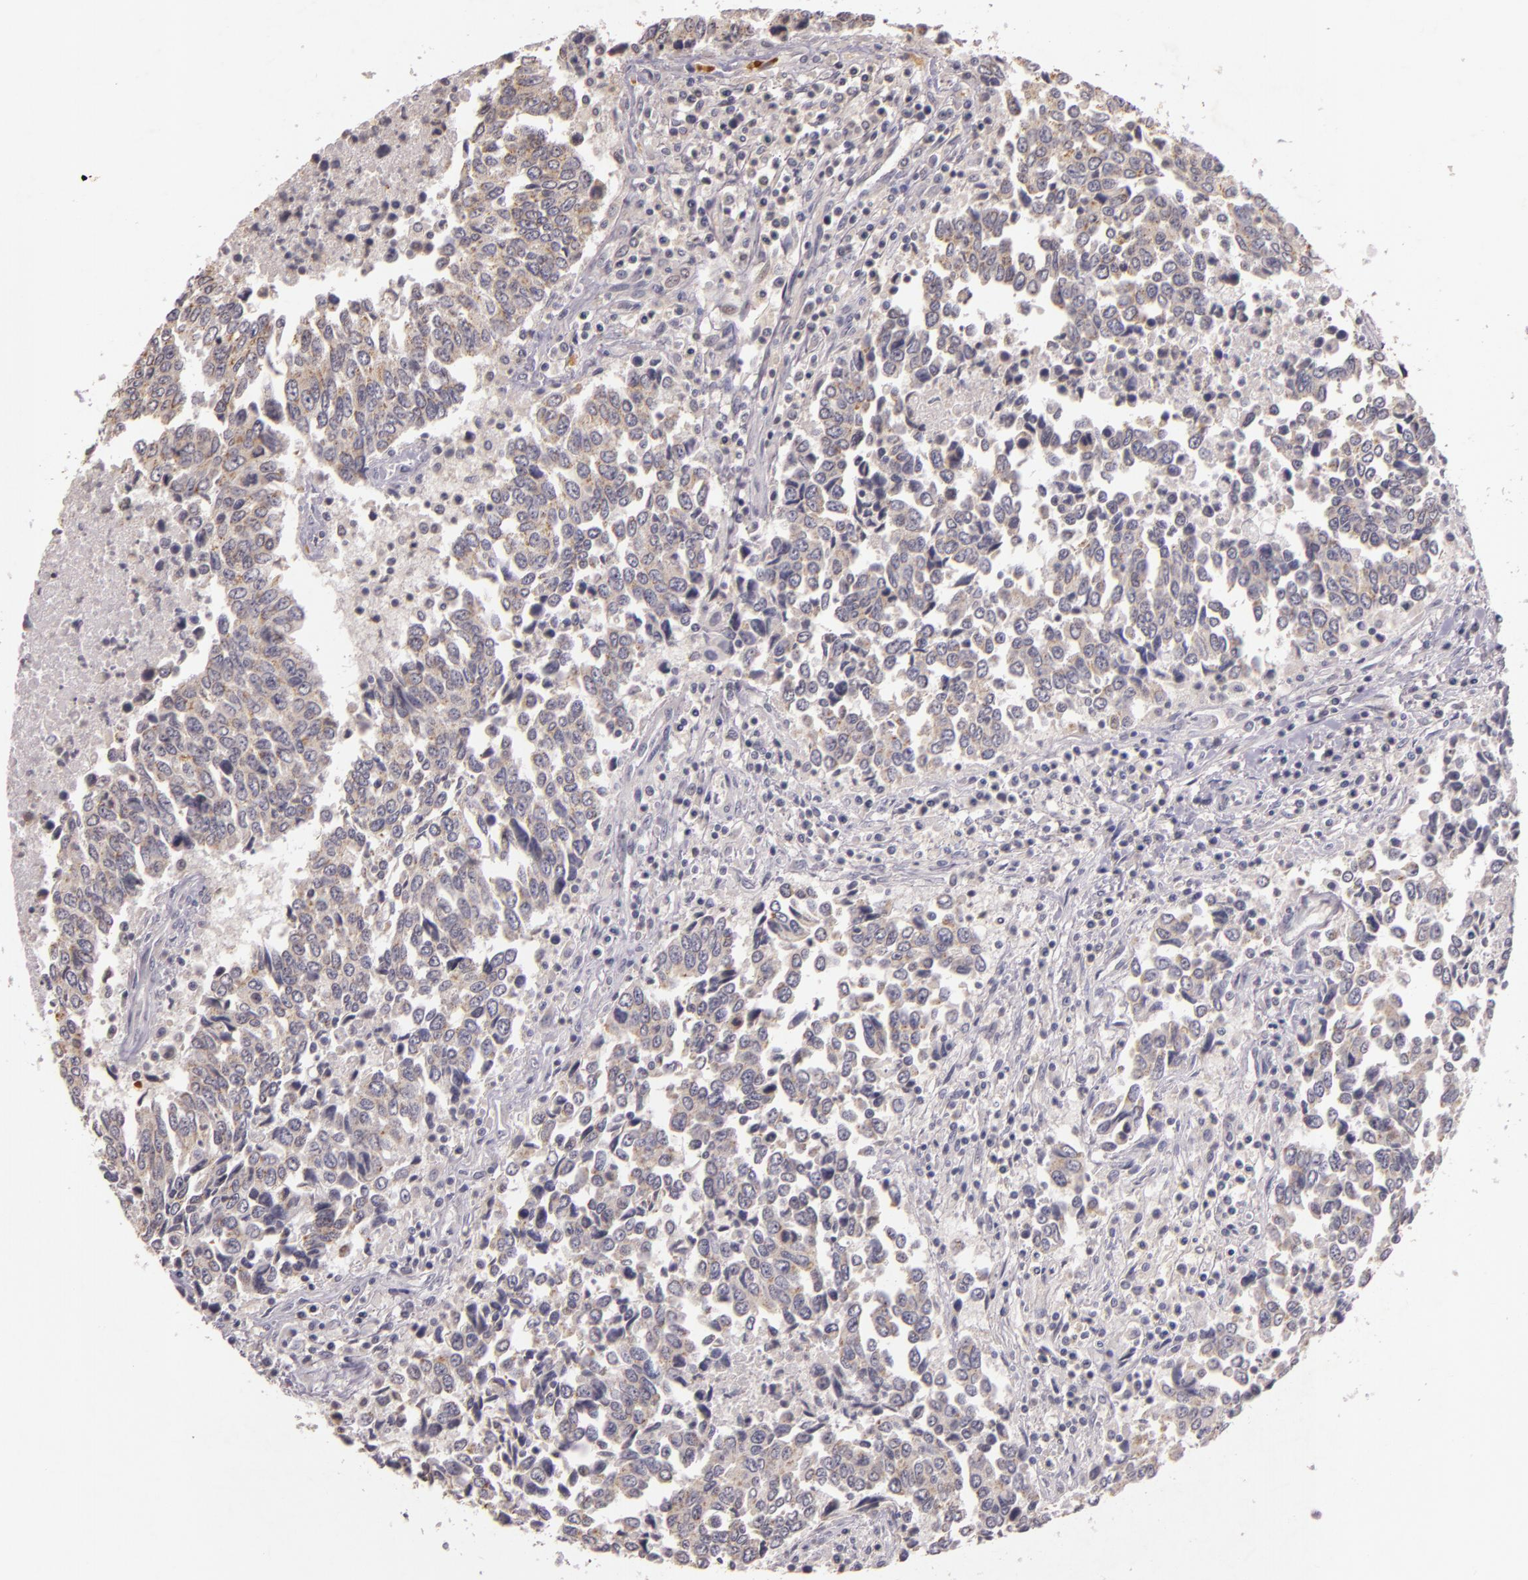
{"staining": {"intensity": "negative", "quantity": "none", "location": "none"}, "tissue": "urothelial cancer", "cell_type": "Tumor cells", "image_type": "cancer", "snomed": [{"axis": "morphology", "description": "Urothelial carcinoma, High grade"}, {"axis": "topography", "description": "Urinary bladder"}], "caption": "High power microscopy photomicrograph of an immunohistochemistry (IHC) photomicrograph of high-grade urothelial carcinoma, revealing no significant positivity in tumor cells. (DAB immunohistochemistry (IHC) visualized using brightfield microscopy, high magnification).", "gene": "TFF1", "patient": {"sex": "male", "age": 86}}